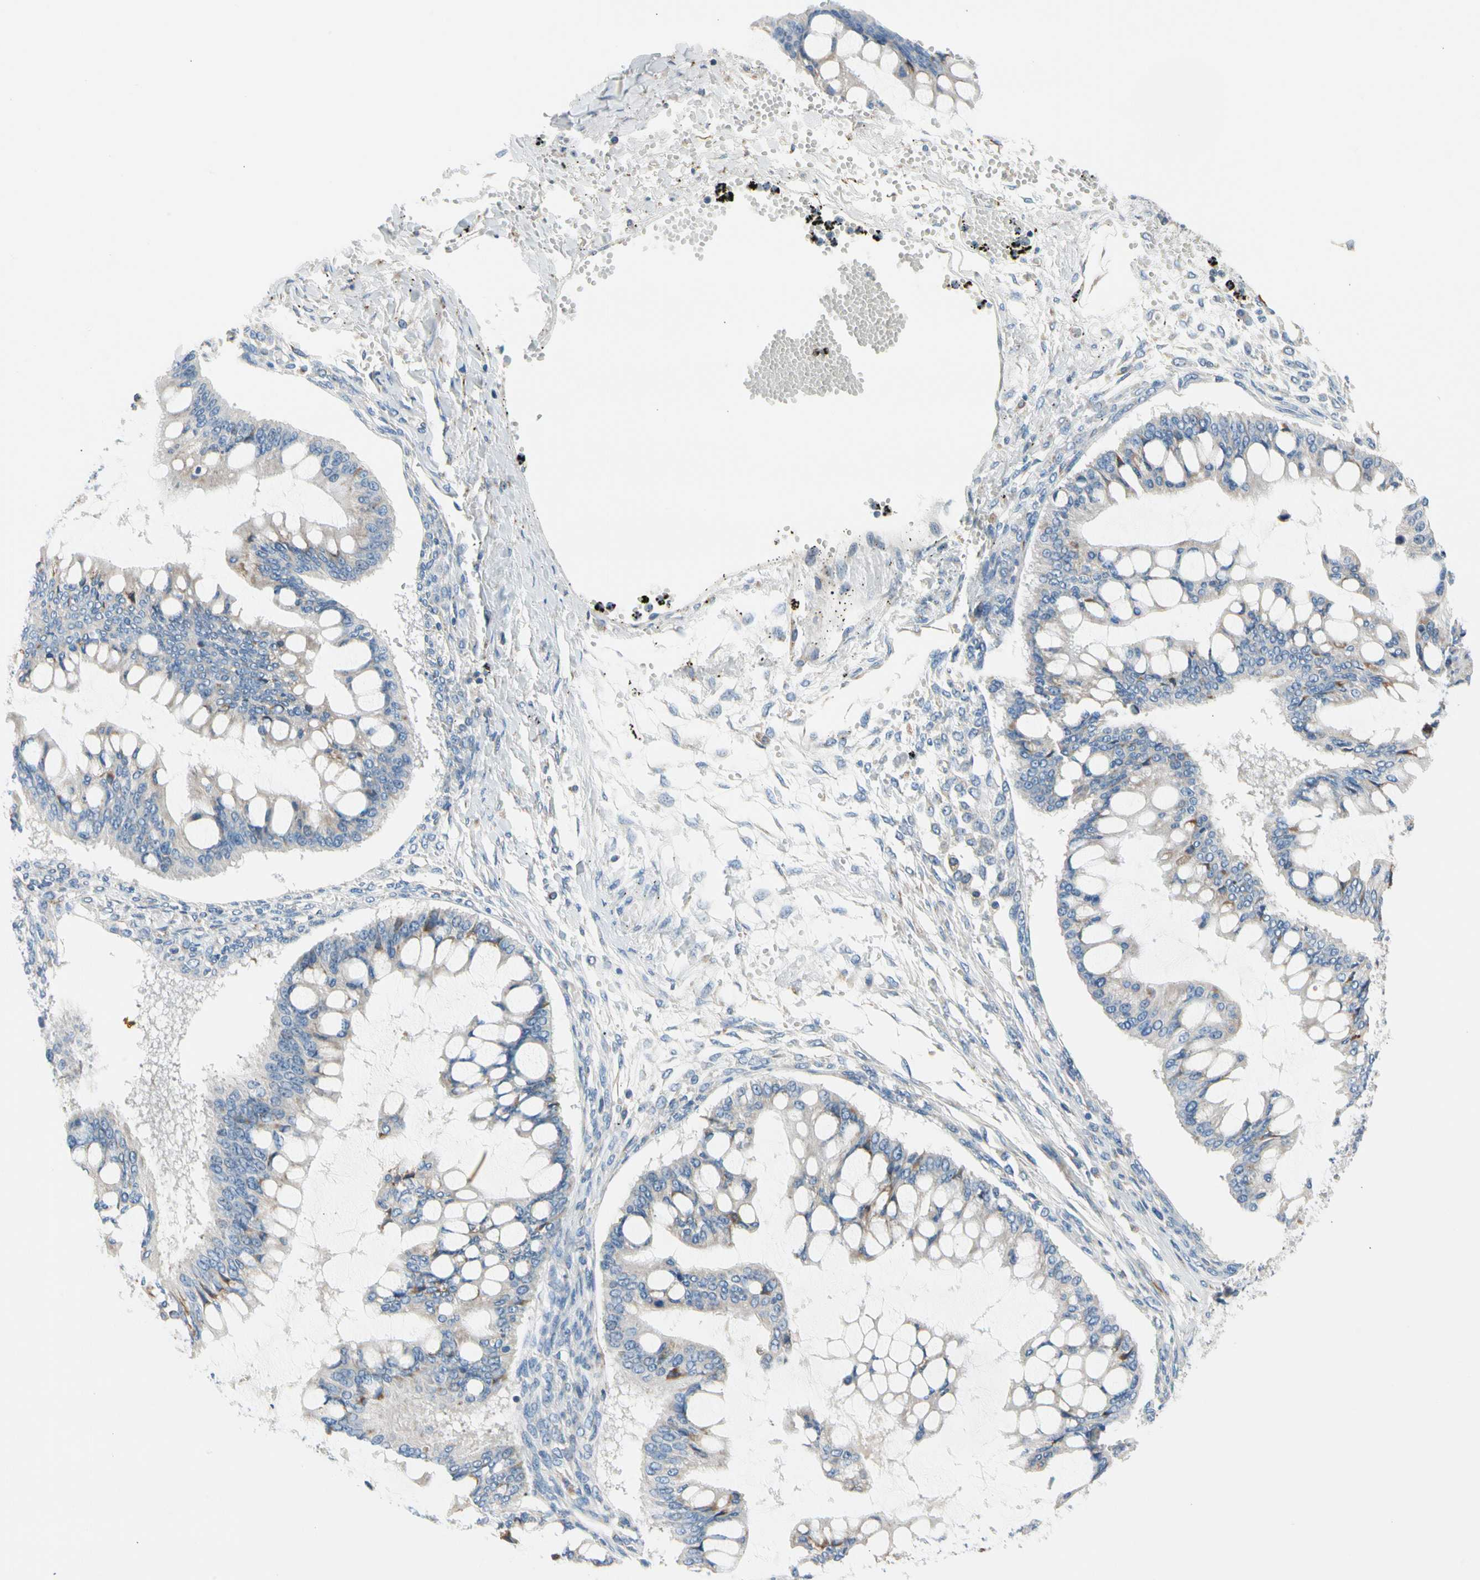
{"staining": {"intensity": "negative", "quantity": "none", "location": "none"}, "tissue": "ovarian cancer", "cell_type": "Tumor cells", "image_type": "cancer", "snomed": [{"axis": "morphology", "description": "Cystadenocarcinoma, mucinous, NOS"}, {"axis": "topography", "description": "Ovary"}], "caption": "An image of human mucinous cystadenocarcinoma (ovarian) is negative for staining in tumor cells.", "gene": "STXBP1", "patient": {"sex": "female", "age": 73}}